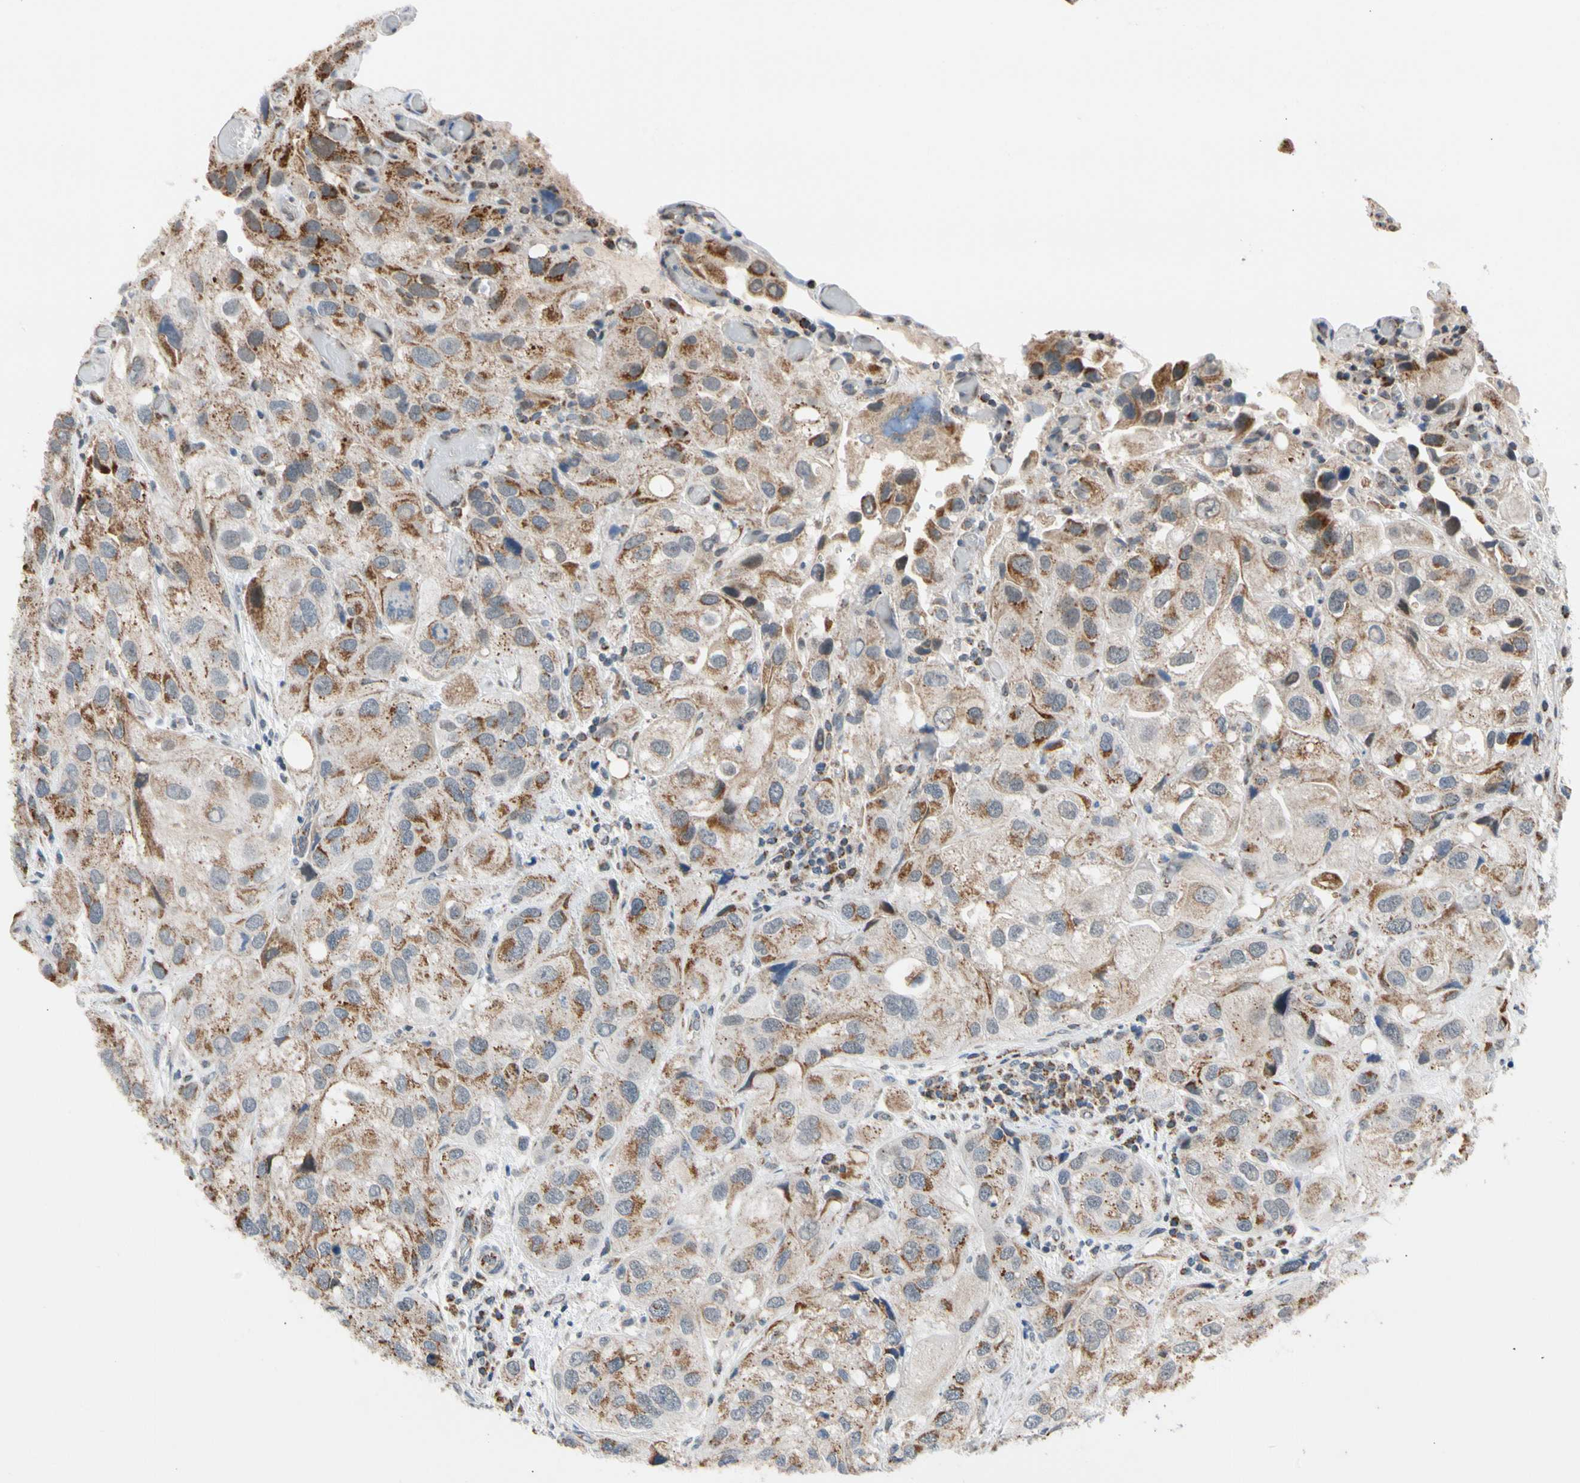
{"staining": {"intensity": "moderate", "quantity": "25%-75%", "location": "cytoplasmic/membranous"}, "tissue": "urothelial cancer", "cell_type": "Tumor cells", "image_type": "cancer", "snomed": [{"axis": "morphology", "description": "Urothelial carcinoma, High grade"}, {"axis": "topography", "description": "Urinary bladder"}], "caption": "DAB immunohistochemical staining of urothelial cancer shows moderate cytoplasmic/membranous protein expression in approximately 25%-75% of tumor cells.", "gene": "KHDC4", "patient": {"sex": "female", "age": 64}}